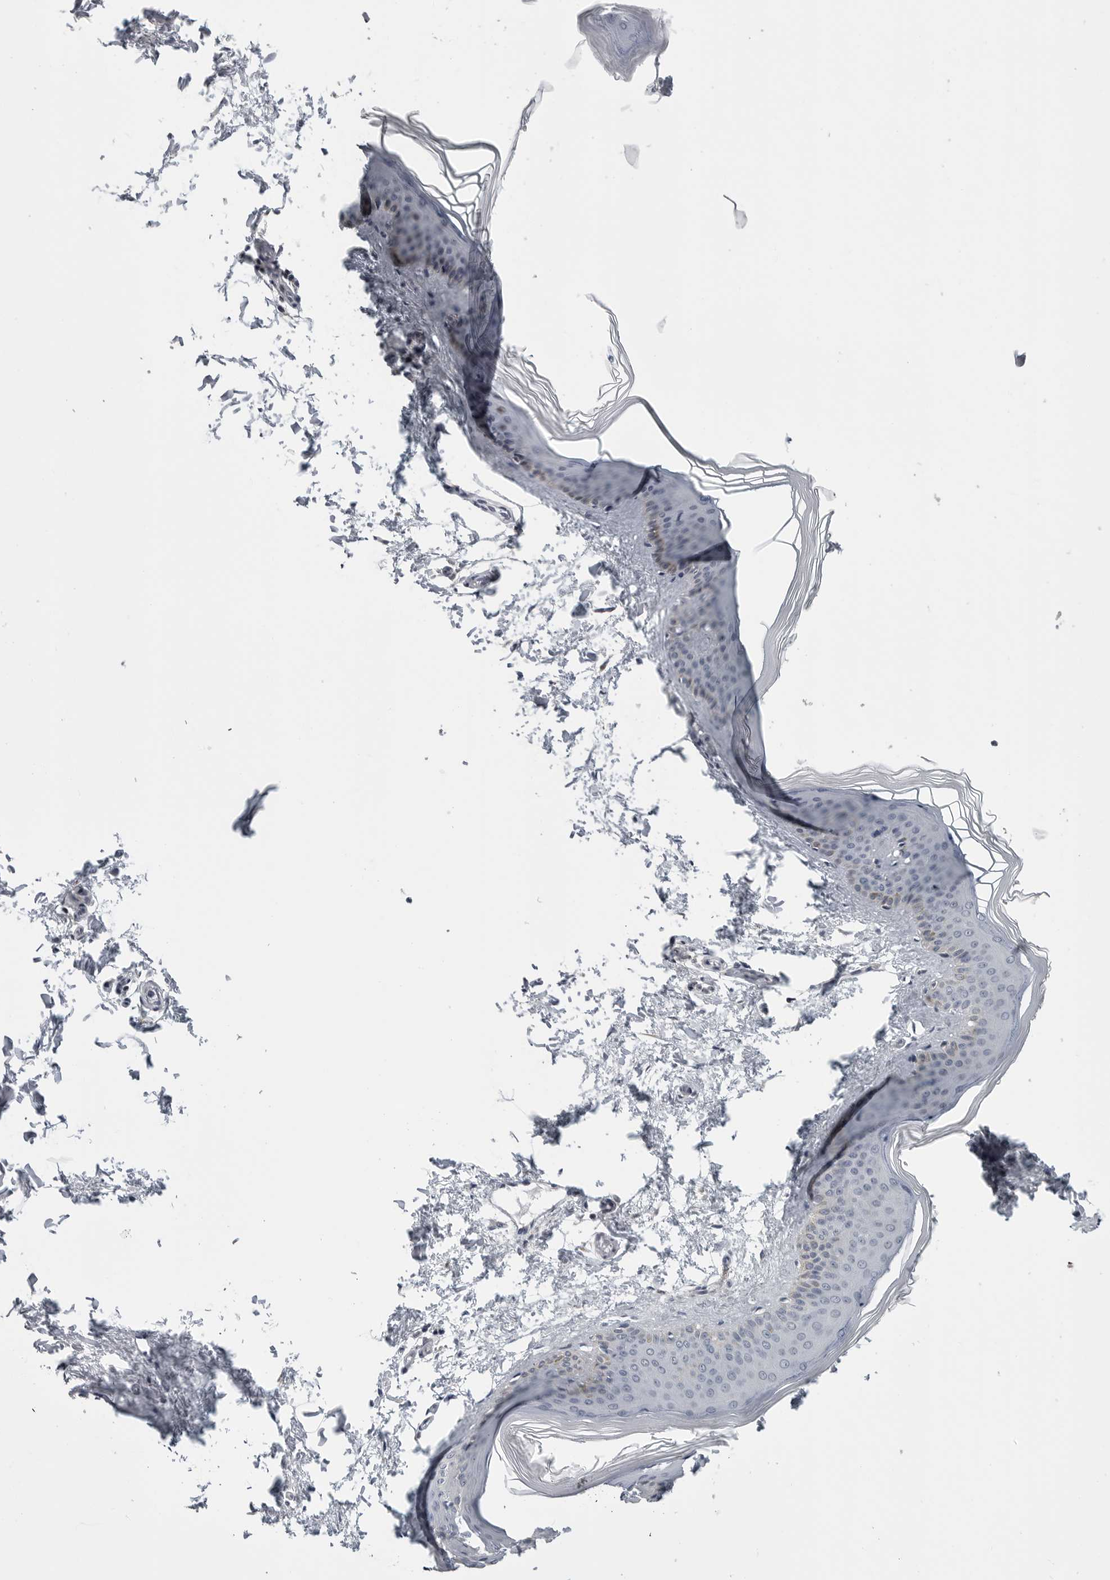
{"staining": {"intensity": "negative", "quantity": "none", "location": "none"}, "tissue": "skin", "cell_type": "Fibroblasts", "image_type": "normal", "snomed": [{"axis": "morphology", "description": "Normal tissue, NOS"}, {"axis": "topography", "description": "Skin"}], "caption": "An IHC photomicrograph of normal skin is shown. There is no staining in fibroblasts of skin. (DAB IHC with hematoxylin counter stain).", "gene": "CDK20", "patient": {"sex": "female", "age": 27}}